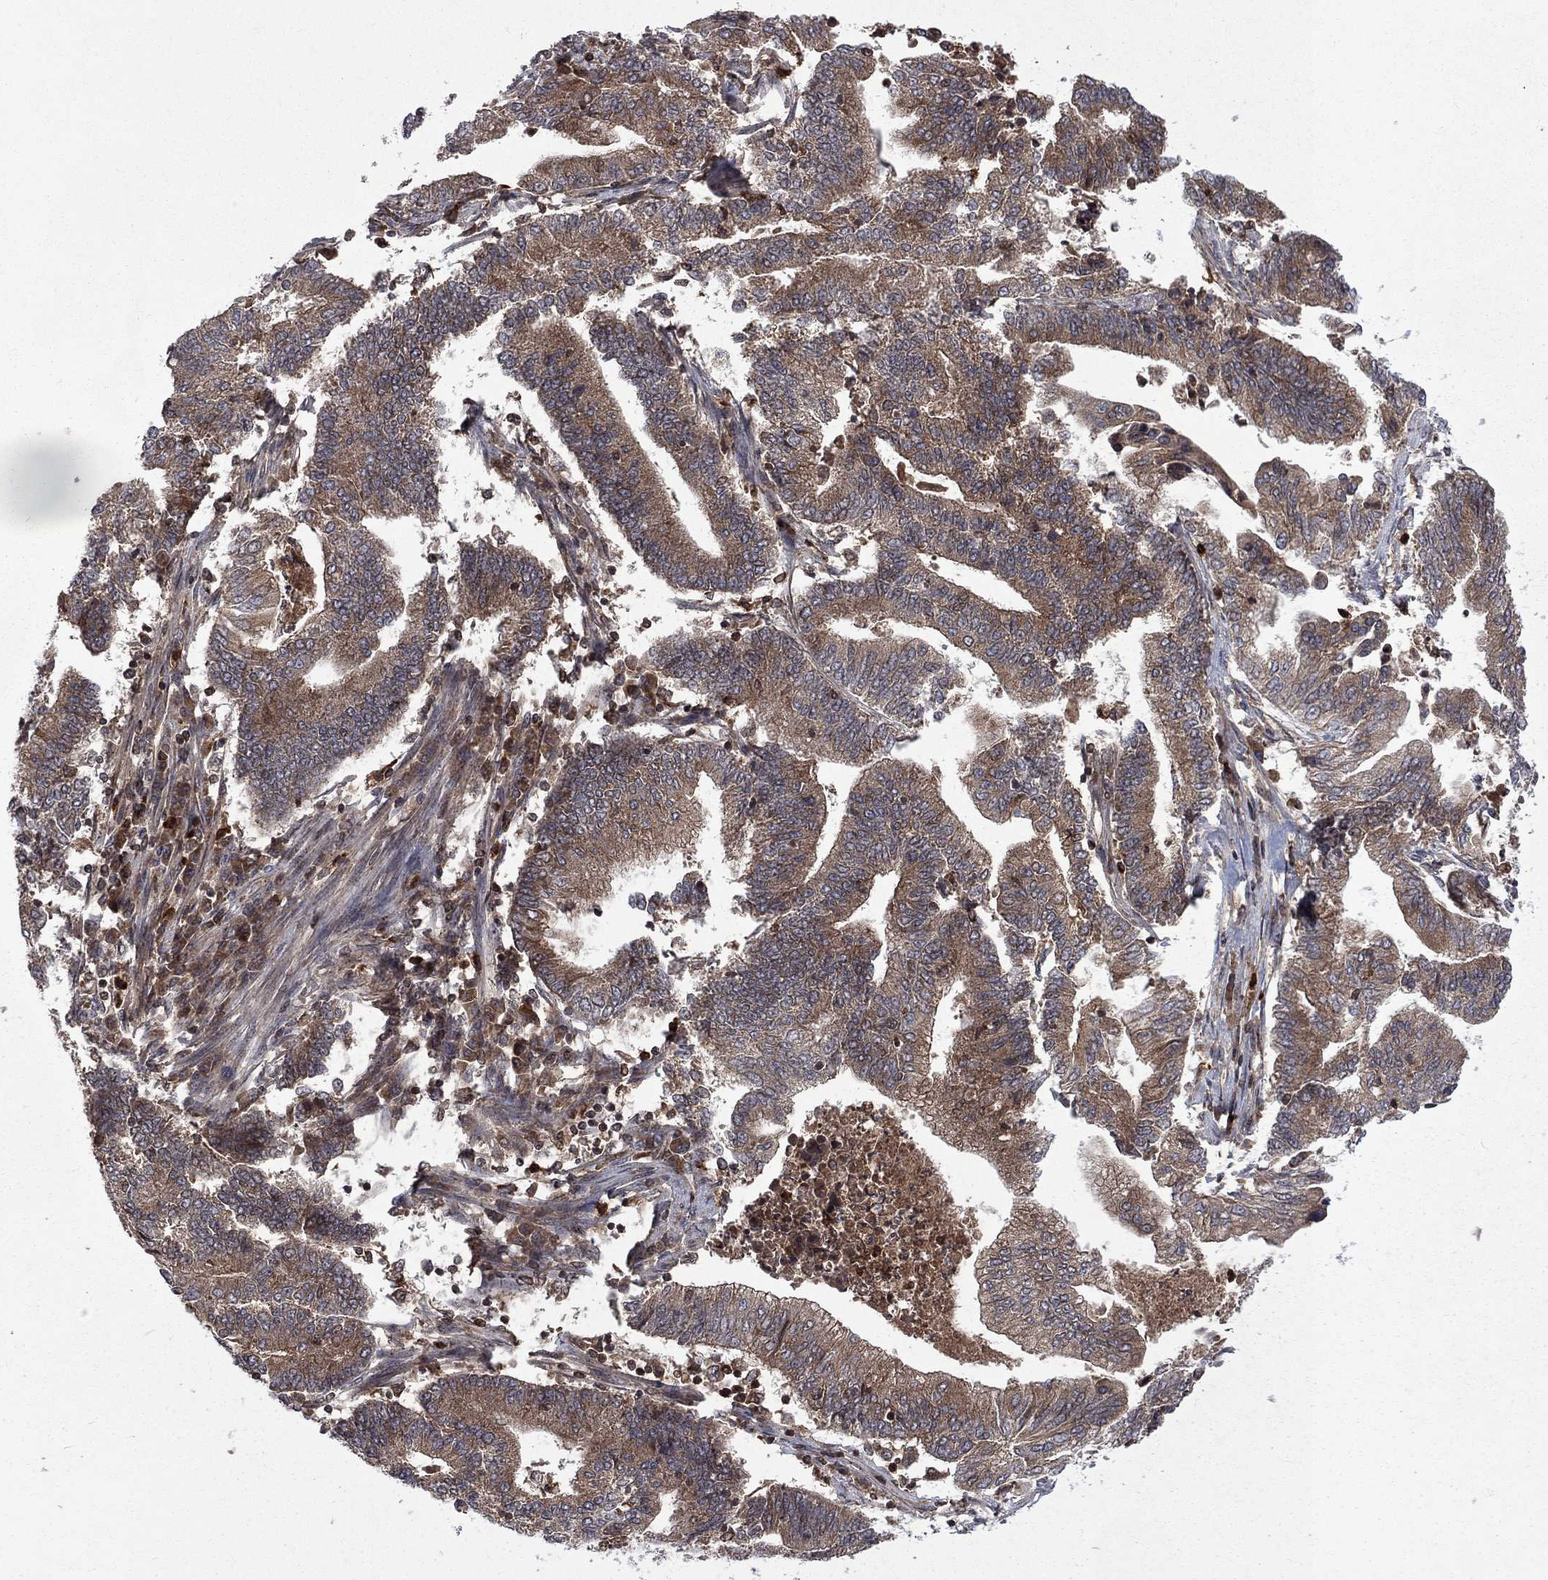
{"staining": {"intensity": "moderate", "quantity": ">75%", "location": "cytoplasmic/membranous"}, "tissue": "endometrial cancer", "cell_type": "Tumor cells", "image_type": "cancer", "snomed": [{"axis": "morphology", "description": "Adenocarcinoma, NOS"}, {"axis": "topography", "description": "Uterus"}, {"axis": "topography", "description": "Endometrium"}], "caption": "This is a photomicrograph of immunohistochemistry staining of adenocarcinoma (endometrial), which shows moderate expression in the cytoplasmic/membranous of tumor cells.", "gene": "TMEM33", "patient": {"sex": "female", "age": 54}}